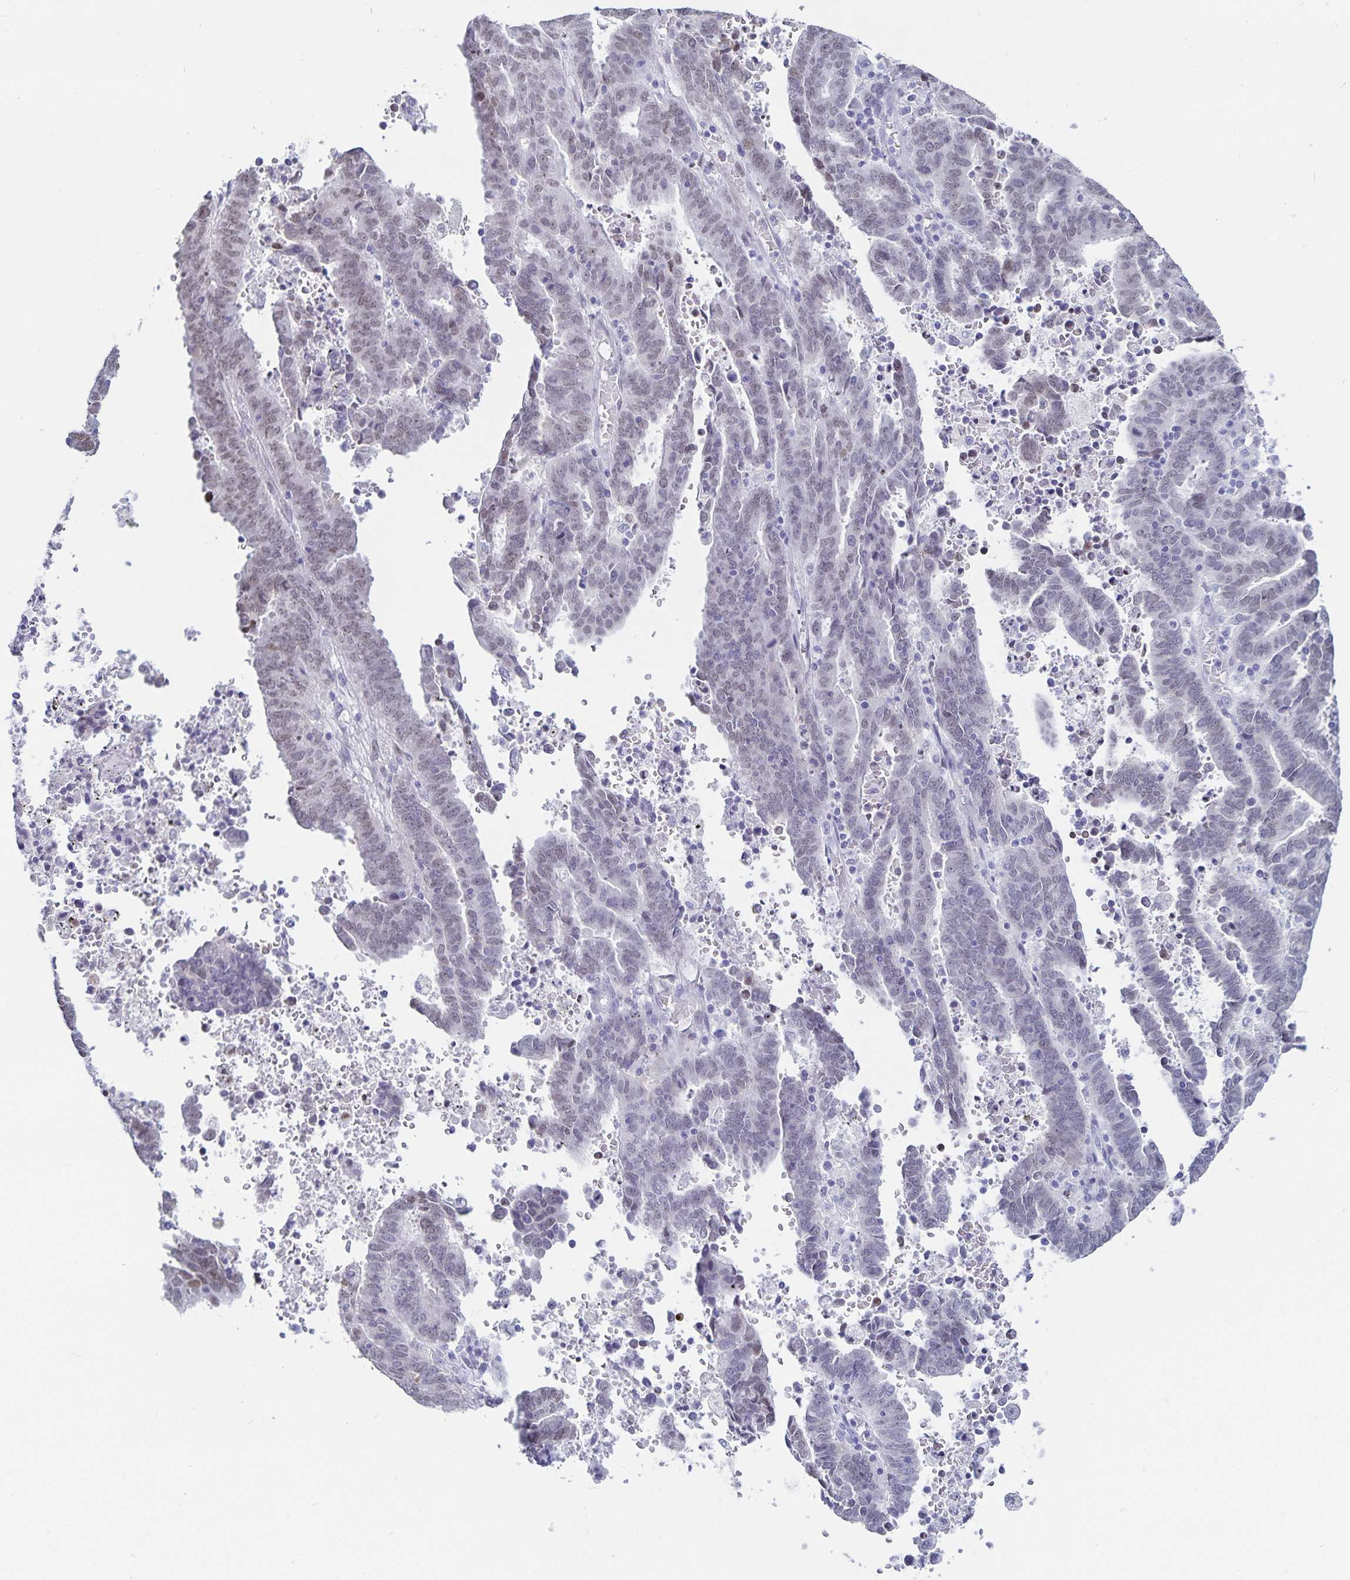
{"staining": {"intensity": "negative", "quantity": "none", "location": "none"}, "tissue": "endometrial cancer", "cell_type": "Tumor cells", "image_type": "cancer", "snomed": [{"axis": "morphology", "description": "Adenocarcinoma, NOS"}, {"axis": "topography", "description": "Uterus"}], "caption": "A high-resolution photomicrograph shows immunohistochemistry staining of endometrial adenocarcinoma, which shows no significant staining in tumor cells.", "gene": "HMGB3", "patient": {"sex": "female", "age": 83}}